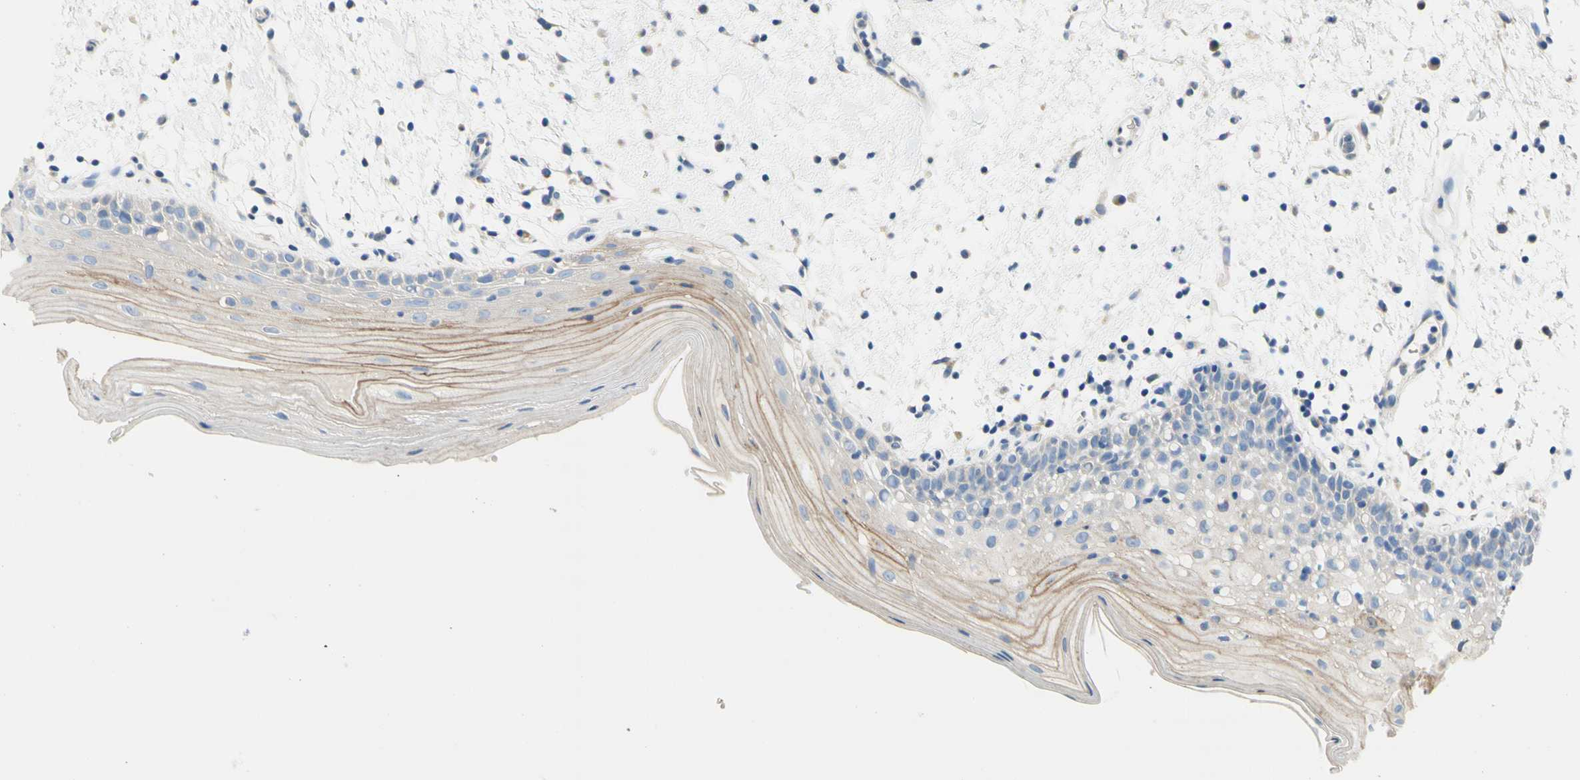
{"staining": {"intensity": "moderate", "quantity": "<25%", "location": "cytoplasmic/membranous"}, "tissue": "oral mucosa", "cell_type": "Squamous epithelial cells", "image_type": "normal", "snomed": [{"axis": "morphology", "description": "Normal tissue, NOS"}, {"axis": "morphology", "description": "Squamous cell carcinoma, NOS"}, {"axis": "topography", "description": "Skeletal muscle"}, {"axis": "topography", "description": "Oral tissue"}], "caption": "This histopathology image displays IHC staining of unremarkable oral mucosa, with low moderate cytoplasmic/membranous positivity in about <25% of squamous epithelial cells.", "gene": "F3", "patient": {"sex": "male", "age": 71}}